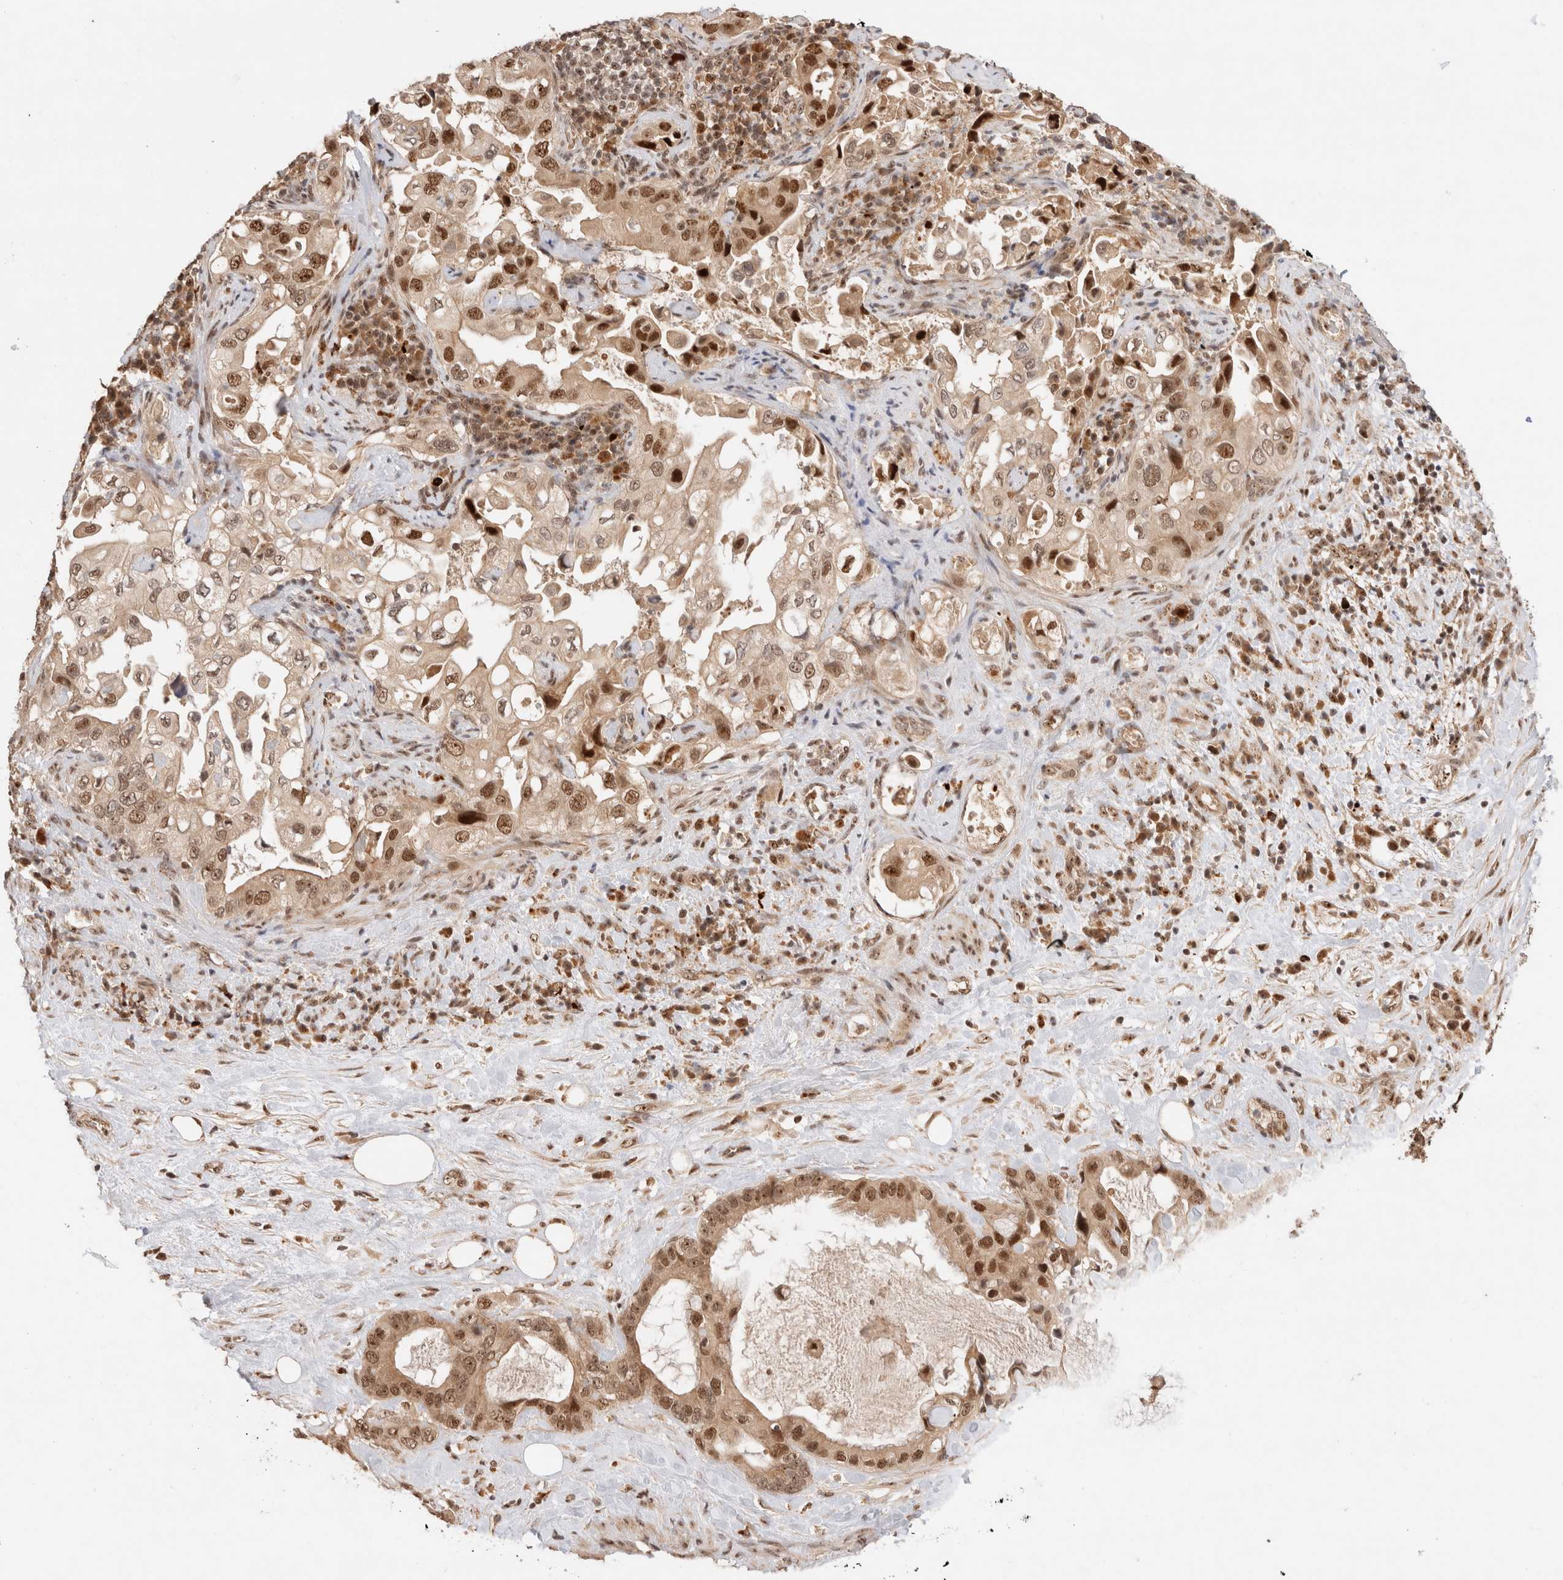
{"staining": {"intensity": "moderate", "quantity": ">75%", "location": "nuclear"}, "tissue": "pancreatic cancer", "cell_type": "Tumor cells", "image_type": "cancer", "snomed": [{"axis": "morphology", "description": "Inflammation, NOS"}, {"axis": "morphology", "description": "Adenocarcinoma, NOS"}, {"axis": "topography", "description": "Pancreas"}], "caption": "This is an image of IHC staining of pancreatic cancer (adenocarcinoma), which shows moderate staining in the nuclear of tumor cells.", "gene": "MPHOSPH6", "patient": {"sex": "female", "age": 56}}